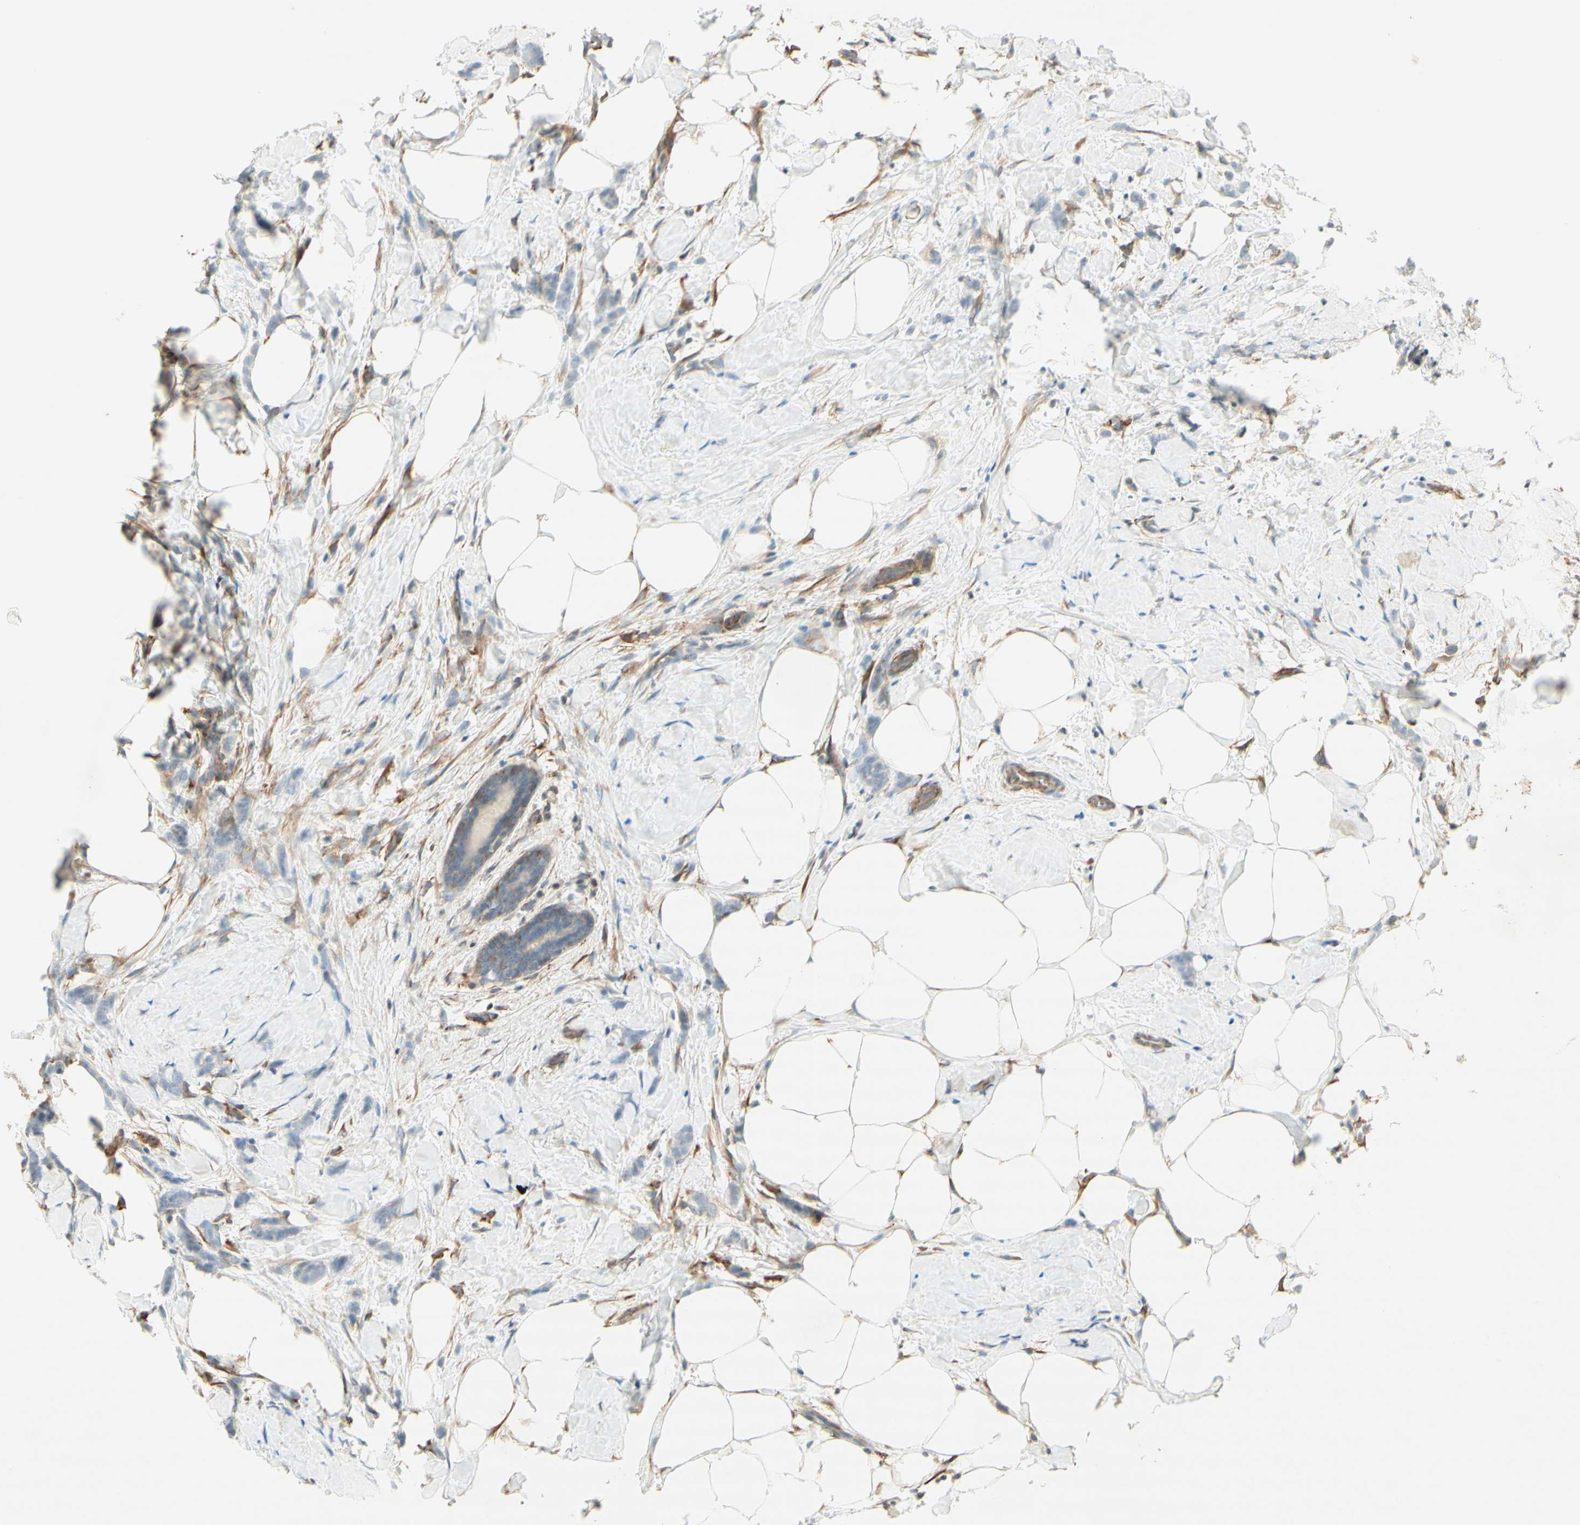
{"staining": {"intensity": "negative", "quantity": "none", "location": "none"}, "tissue": "breast cancer", "cell_type": "Tumor cells", "image_type": "cancer", "snomed": [{"axis": "morphology", "description": "Lobular carcinoma, in situ"}, {"axis": "morphology", "description": "Lobular carcinoma"}, {"axis": "topography", "description": "Breast"}], "caption": "This image is of breast cancer (lobular carcinoma in situ) stained with immunohistochemistry (IHC) to label a protein in brown with the nuclei are counter-stained blue. There is no staining in tumor cells.", "gene": "MAP1B", "patient": {"sex": "female", "age": 41}}